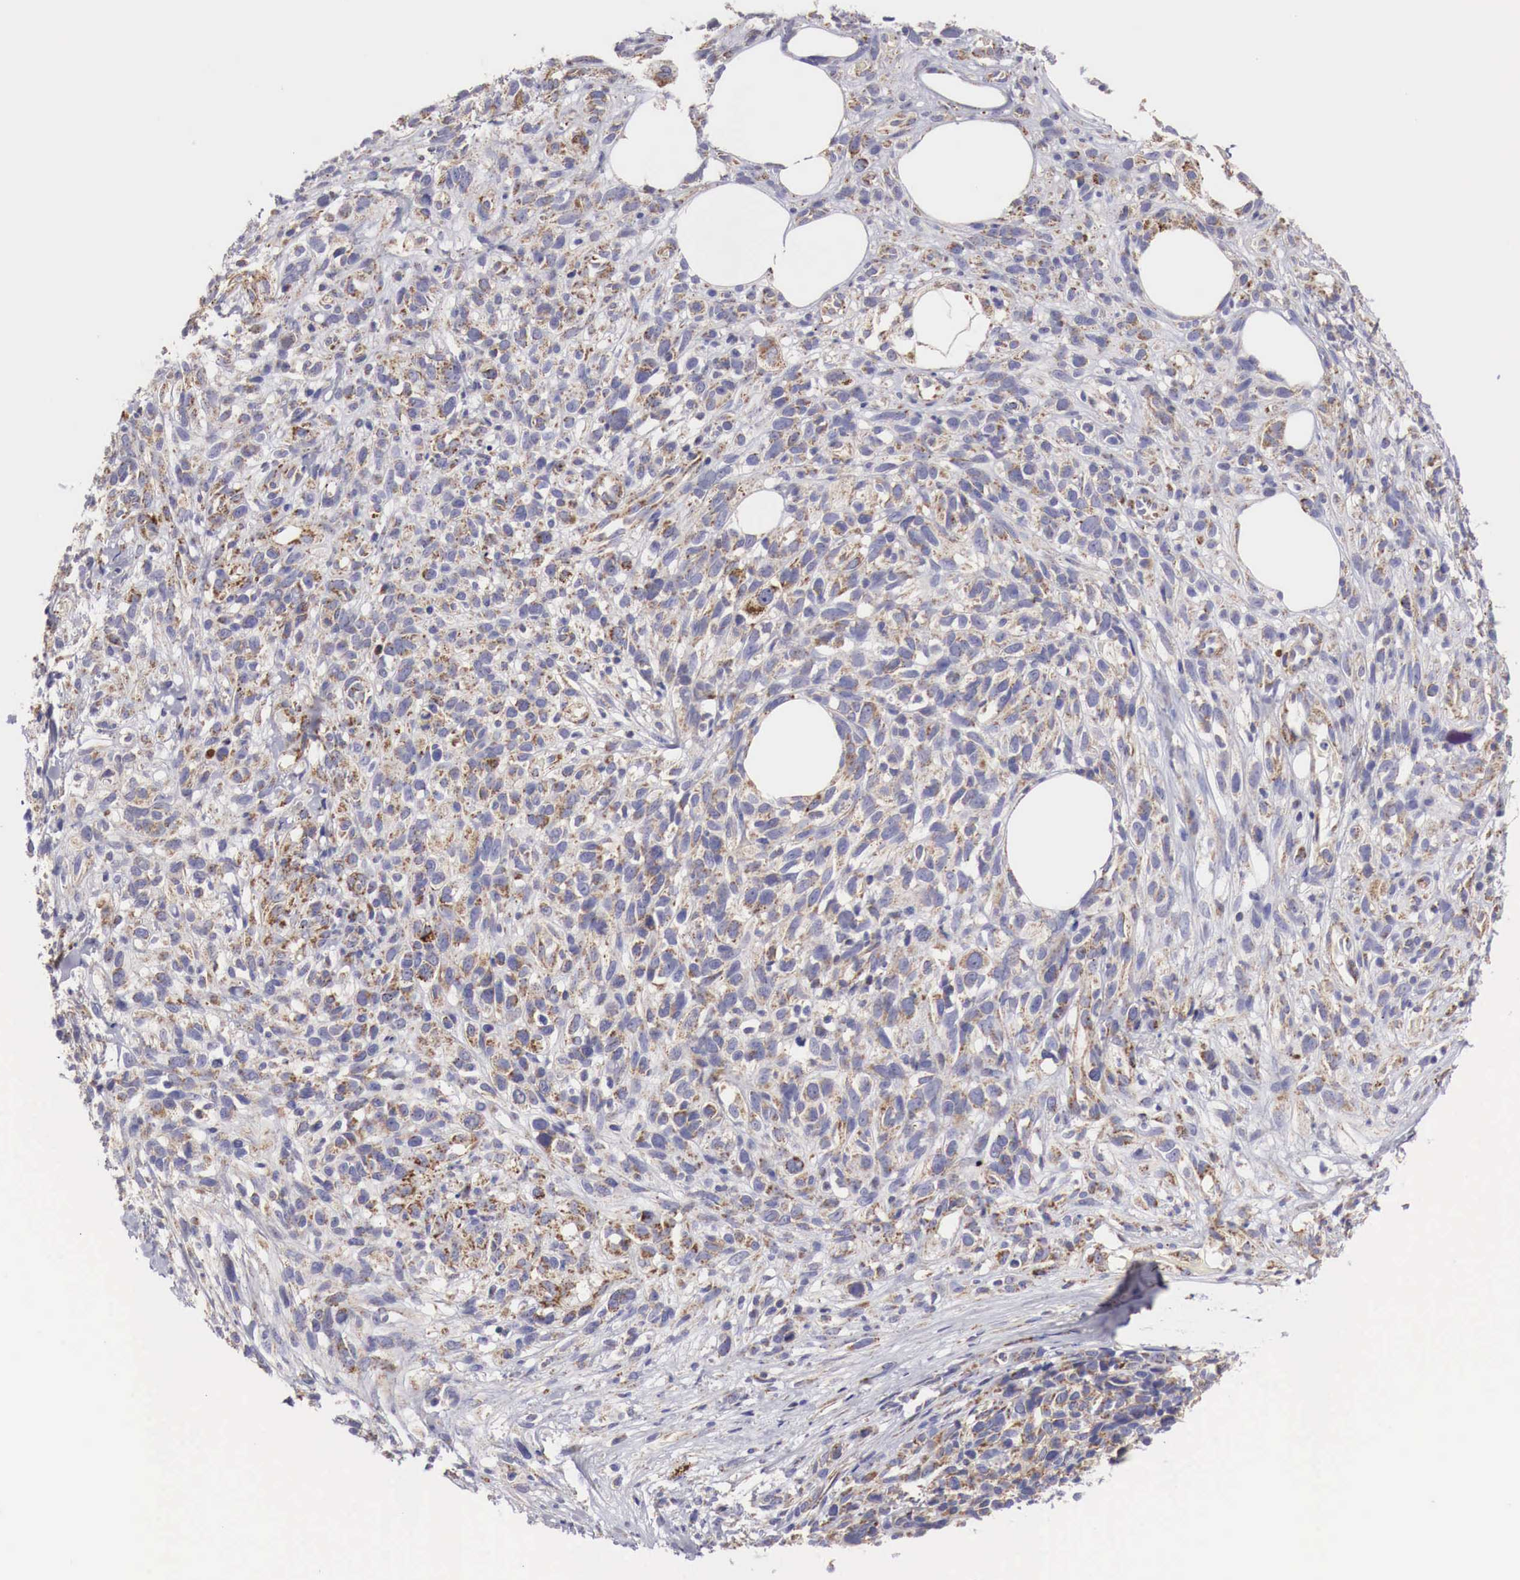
{"staining": {"intensity": "weak", "quantity": ">75%", "location": "cytoplasmic/membranous"}, "tissue": "melanoma", "cell_type": "Tumor cells", "image_type": "cancer", "snomed": [{"axis": "morphology", "description": "Malignant melanoma, NOS"}, {"axis": "topography", "description": "Skin"}], "caption": "Weak cytoplasmic/membranous protein positivity is appreciated in about >75% of tumor cells in malignant melanoma.", "gene": "XPNPEP3", "patient": {"sex": "female", "age": 85}}